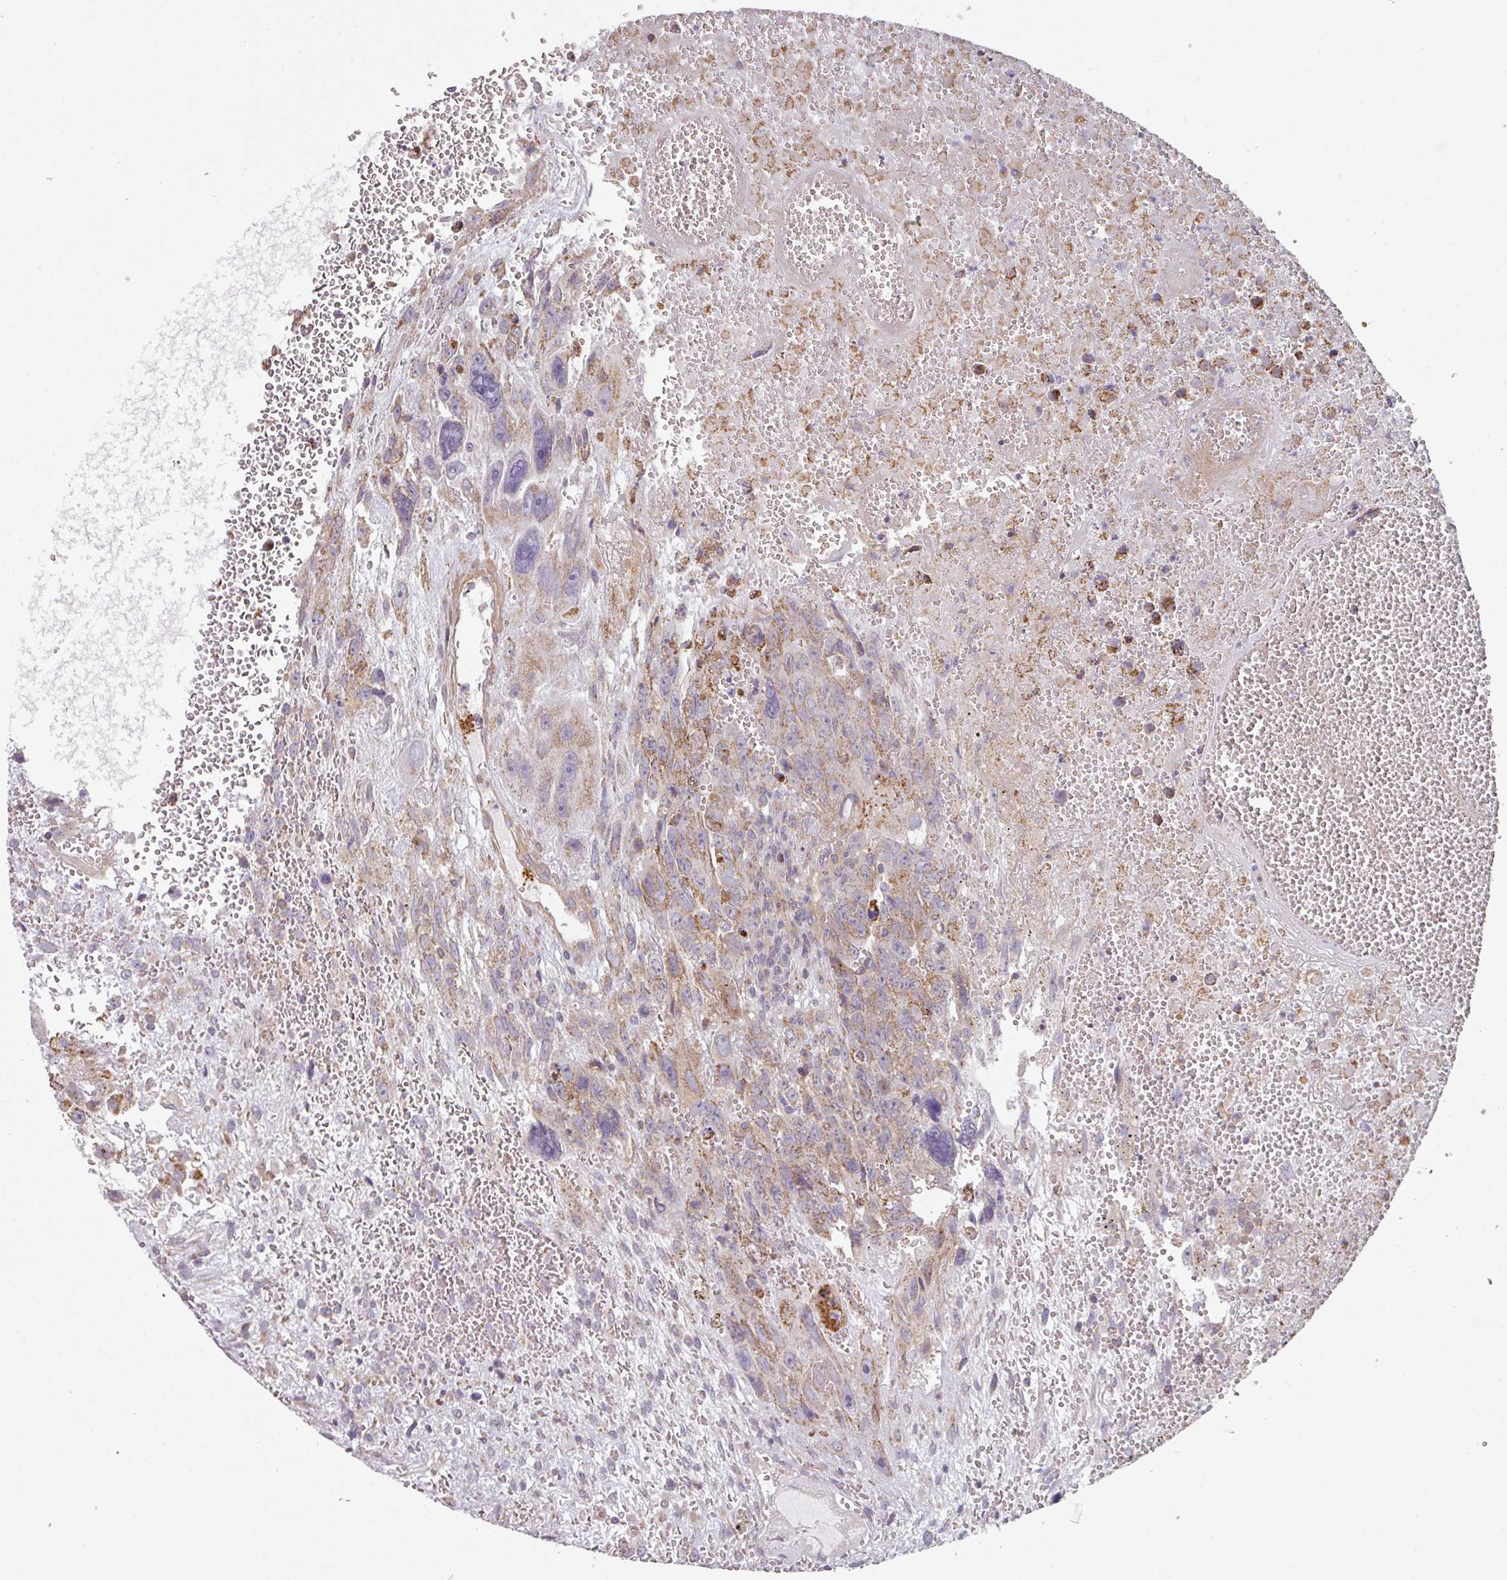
{"staining": {"intensity": "moderate", "quantity": "25%-75%", "location": "cytoplasmic/membranous"}, "tissue": "testis cancer", "cell_type": "Tumor cells", "image_type": "cancer", "snomed": [{"axis": "morphology", "description": "Carcinoma, Embryonal, NOS"}, {"axis": "topography", "description": "Testis"}], "caption": "Immunohistochemical staining of human testis cancer (embryonal carcinoma) demonstrates medium levels of moderate cytoplasmic/membranous protein positivity in about 25%-75% of tumor cells. Using DAB (3,3'-diaminobenzidine) (brown) and hematoxylin (blue) stains, captured at high magnification using brightfield microscopy.", "gene": "GSTA4", "patient": {"sex": "male", "age": 28}}